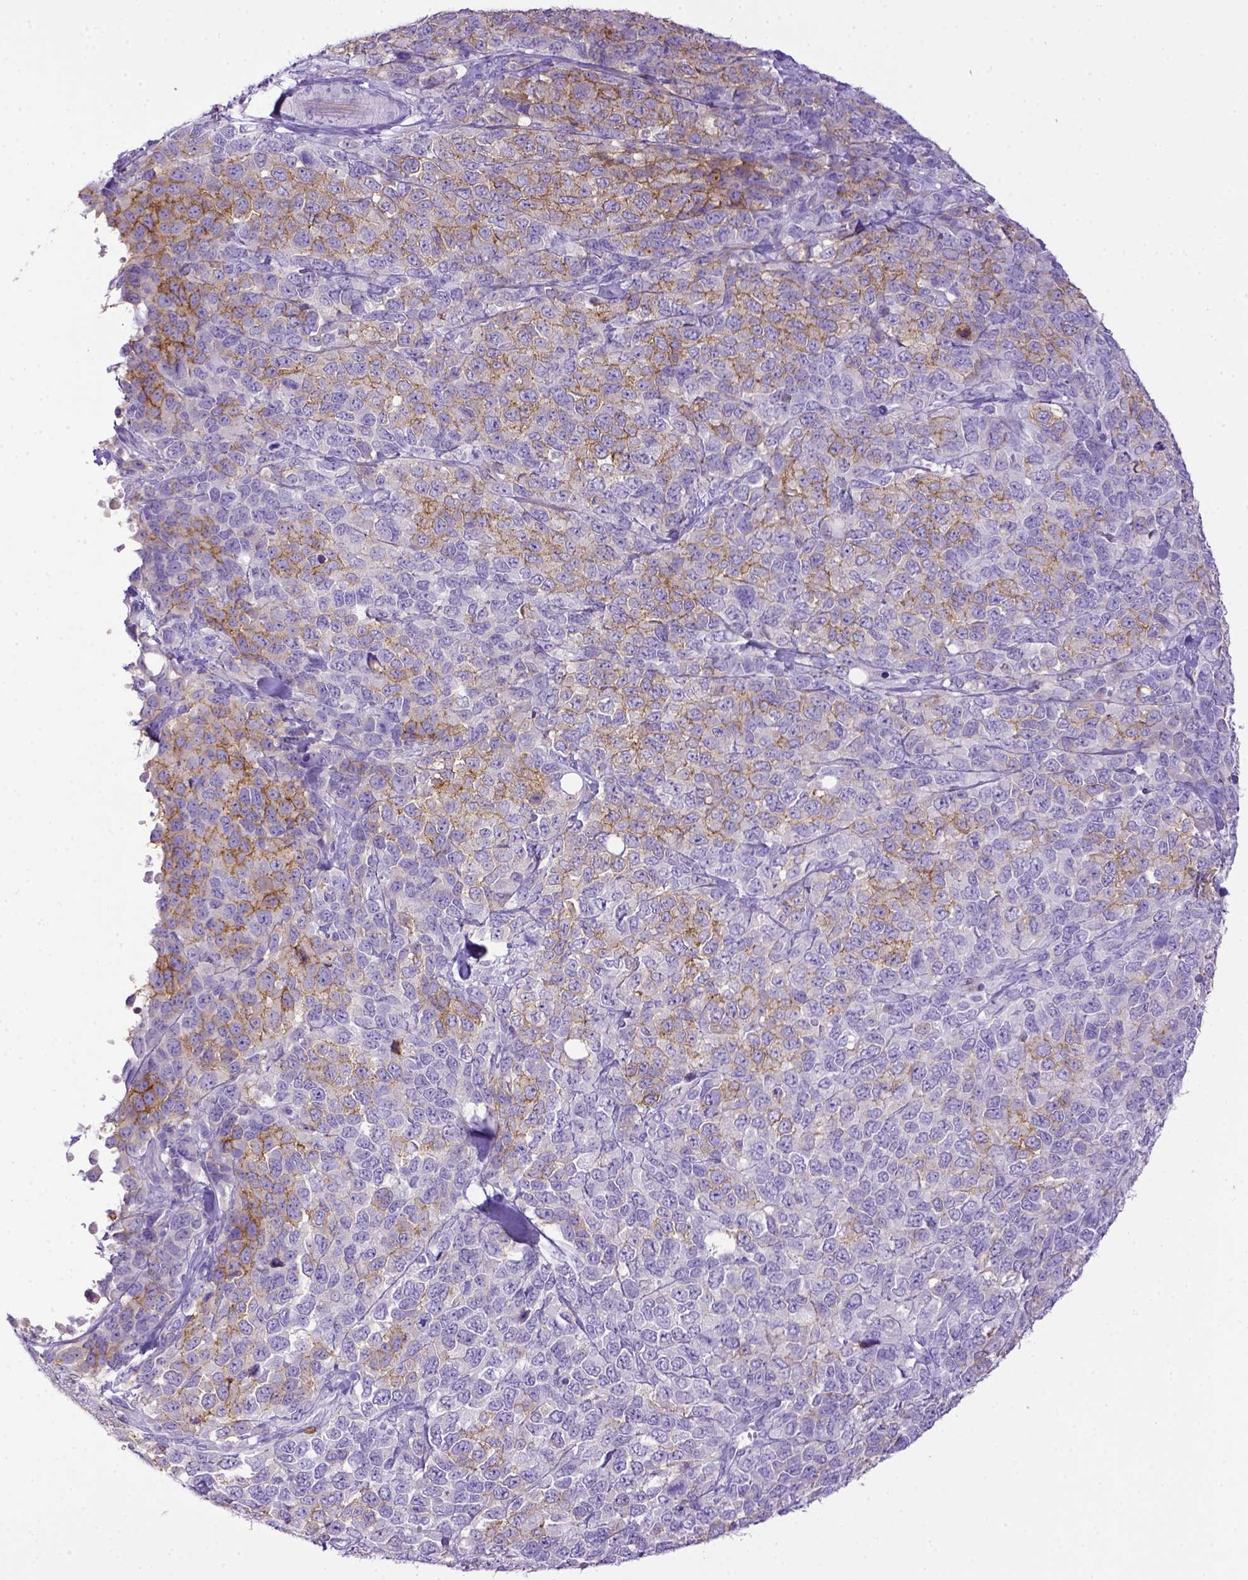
{"staining": {"intensity": "moderate", "quantity": "25%-75%", "location": "cytoplasmic/membranous"}, "tissue": "melanoma", "cell_type": "Tumor cells", "image_type": "cancer", "snomed": [{"axis": "morphology", "description": "Malignant melanoma, Metastatic site"}, {"axis": "topography", "description": "Skin"}], "caption": "Brown immunohistochemical staining in human malignant melanoma (metastatic site) displays moderate cytoplasmic/membranous positivity in approximately 25%-75% of tumor cells. (DAB (3,3'-diaminobenzidine) IHC, brown staining for protein, blue staining for nuclei).", "gene": "KIT", "patient": {"sex": "male", "age": 84}}